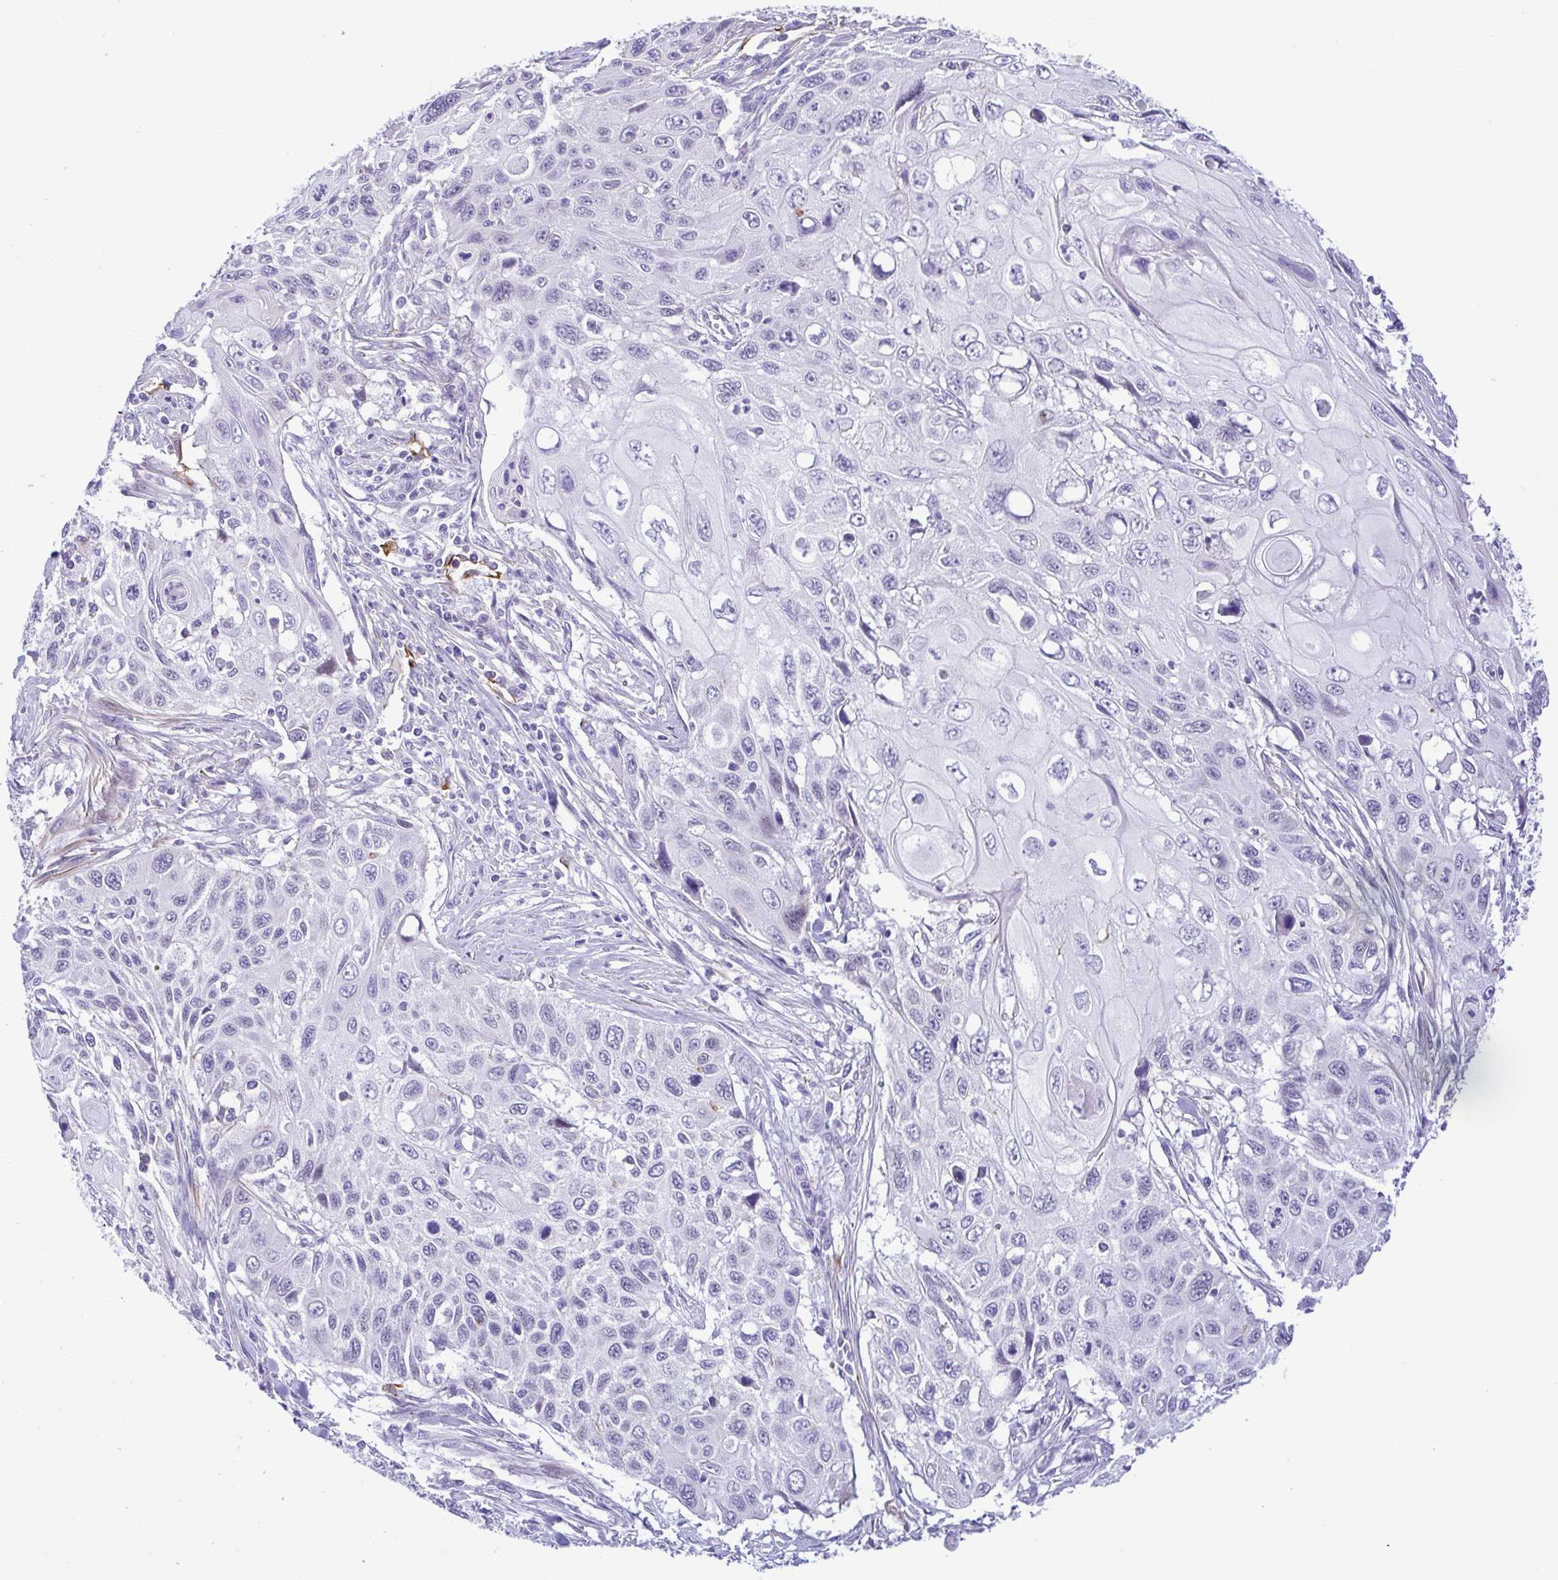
{"staining": {"intensity": "negative", "quantity": "none", "location": "none"}, "tissue": "cervical cancer", "cell_type": "Tumor cells", "image_type": "cancer", "snomed": [{"axis": "morphology", "description": "Squamous cell carcinoma, NOS"}, {"axis": "topography", "description": "Cervix"}], "caption": "IHC of human cervical cancer exhibits no positivity in tumor cells. (DAB (3,3'-diaminobenzidine) IHC, high magnification).", "gene": "GPR182", "patient": {"sex": "female", "age": 70}}